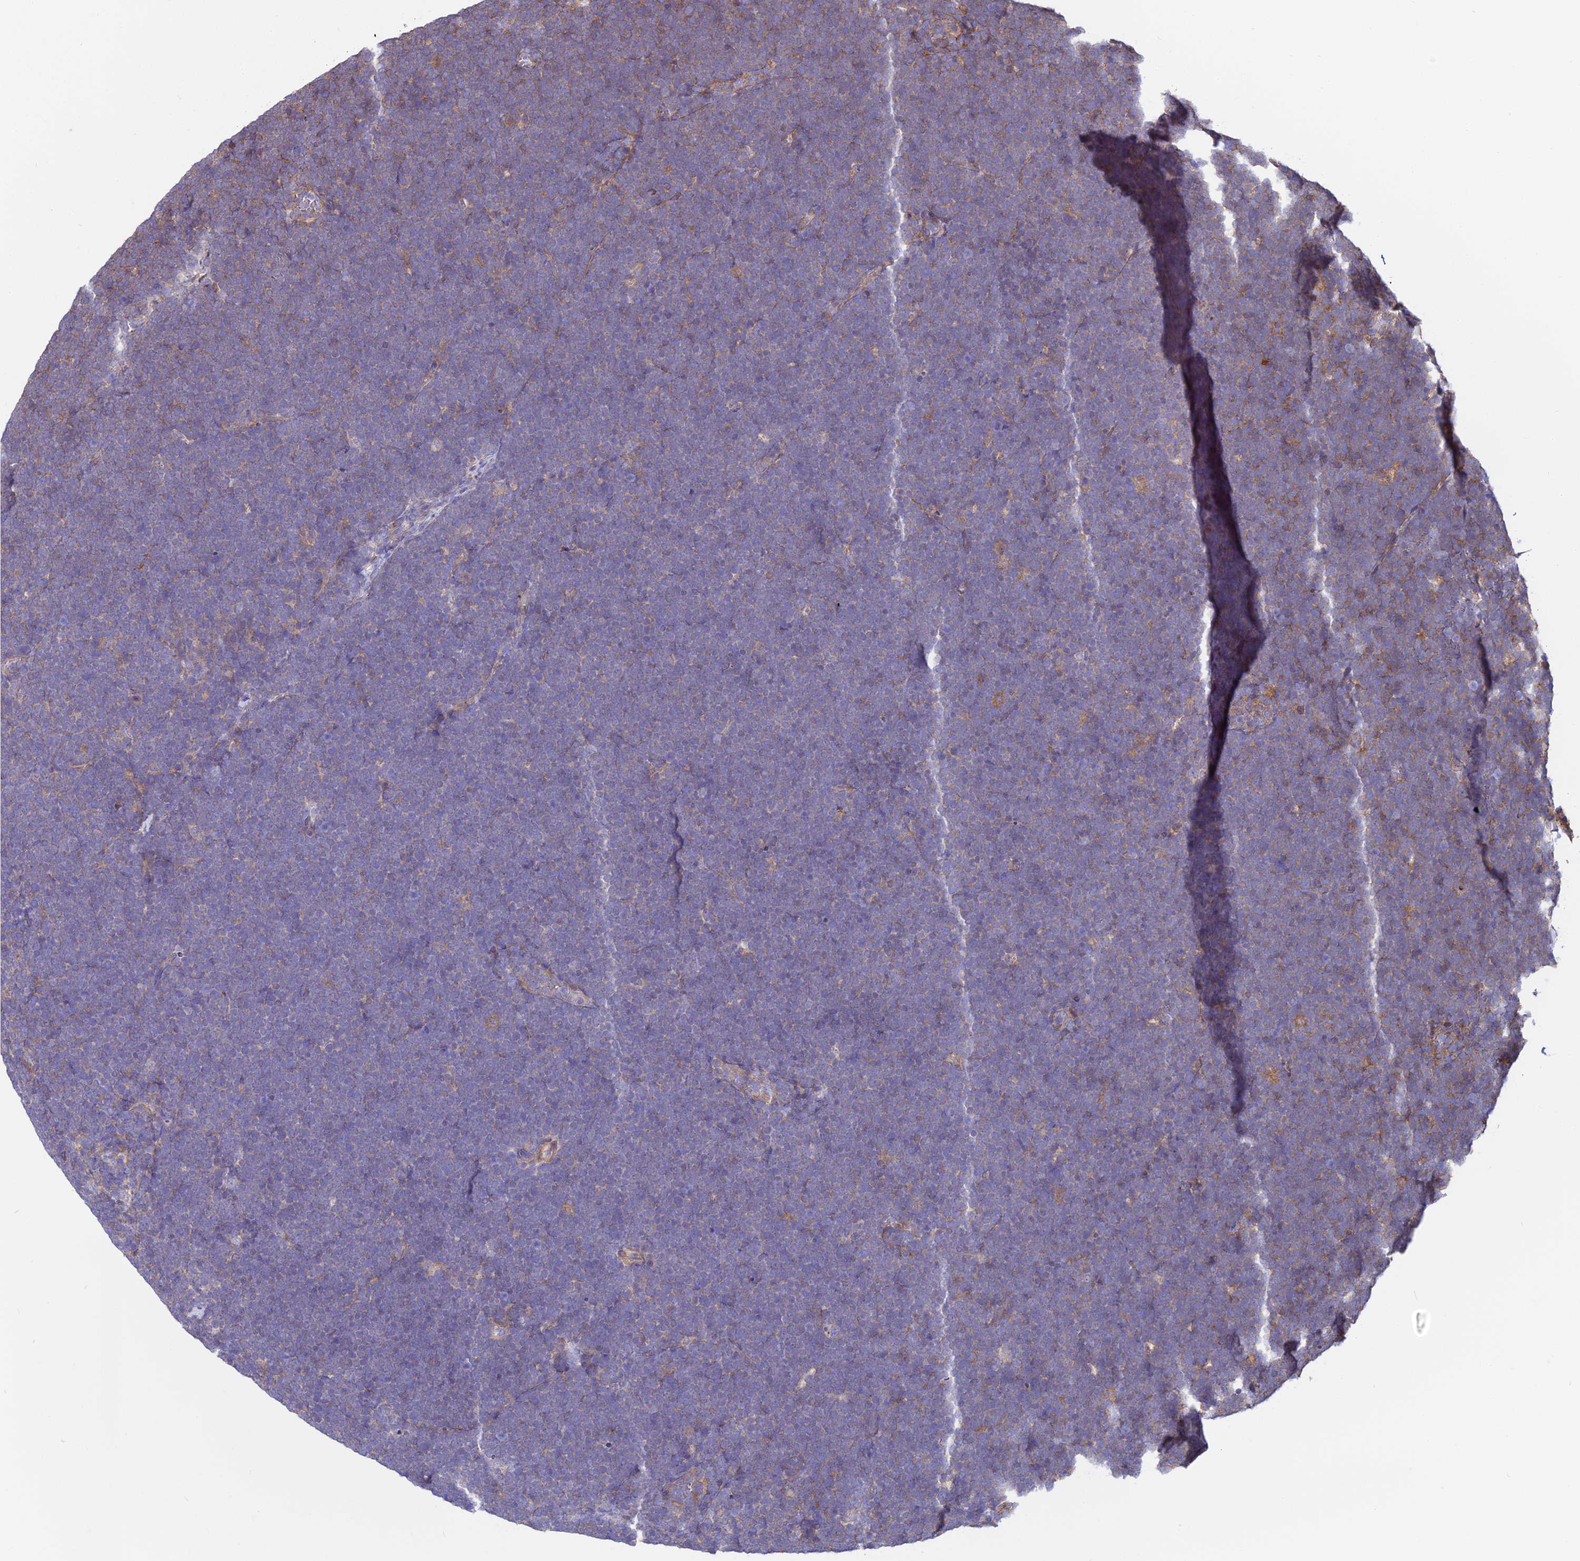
{"staining": {"intensity": "weak", "quantity": "25%-75%", "location": "cytoplasmic/membranous"}, "tissue": "lymphoma", "cell_type": "Tumor cells", "image_type": "cancer", "snomed": [{"axis": "morphology", "description": "Malignant lymphoma, non-Hodgkin's type, High grade"}, {"axis": "topography", "description": "Lymph node"}], "caption": "DAB (3,3'-diaminobenzidine) immunohistochemical staining of lymphoma shows weak cytoplasmic/membranous protein expression in about 25%-75% of tumor cells.", "gene": "PYM1", "patient": {"sex": "male", "age": 13}}